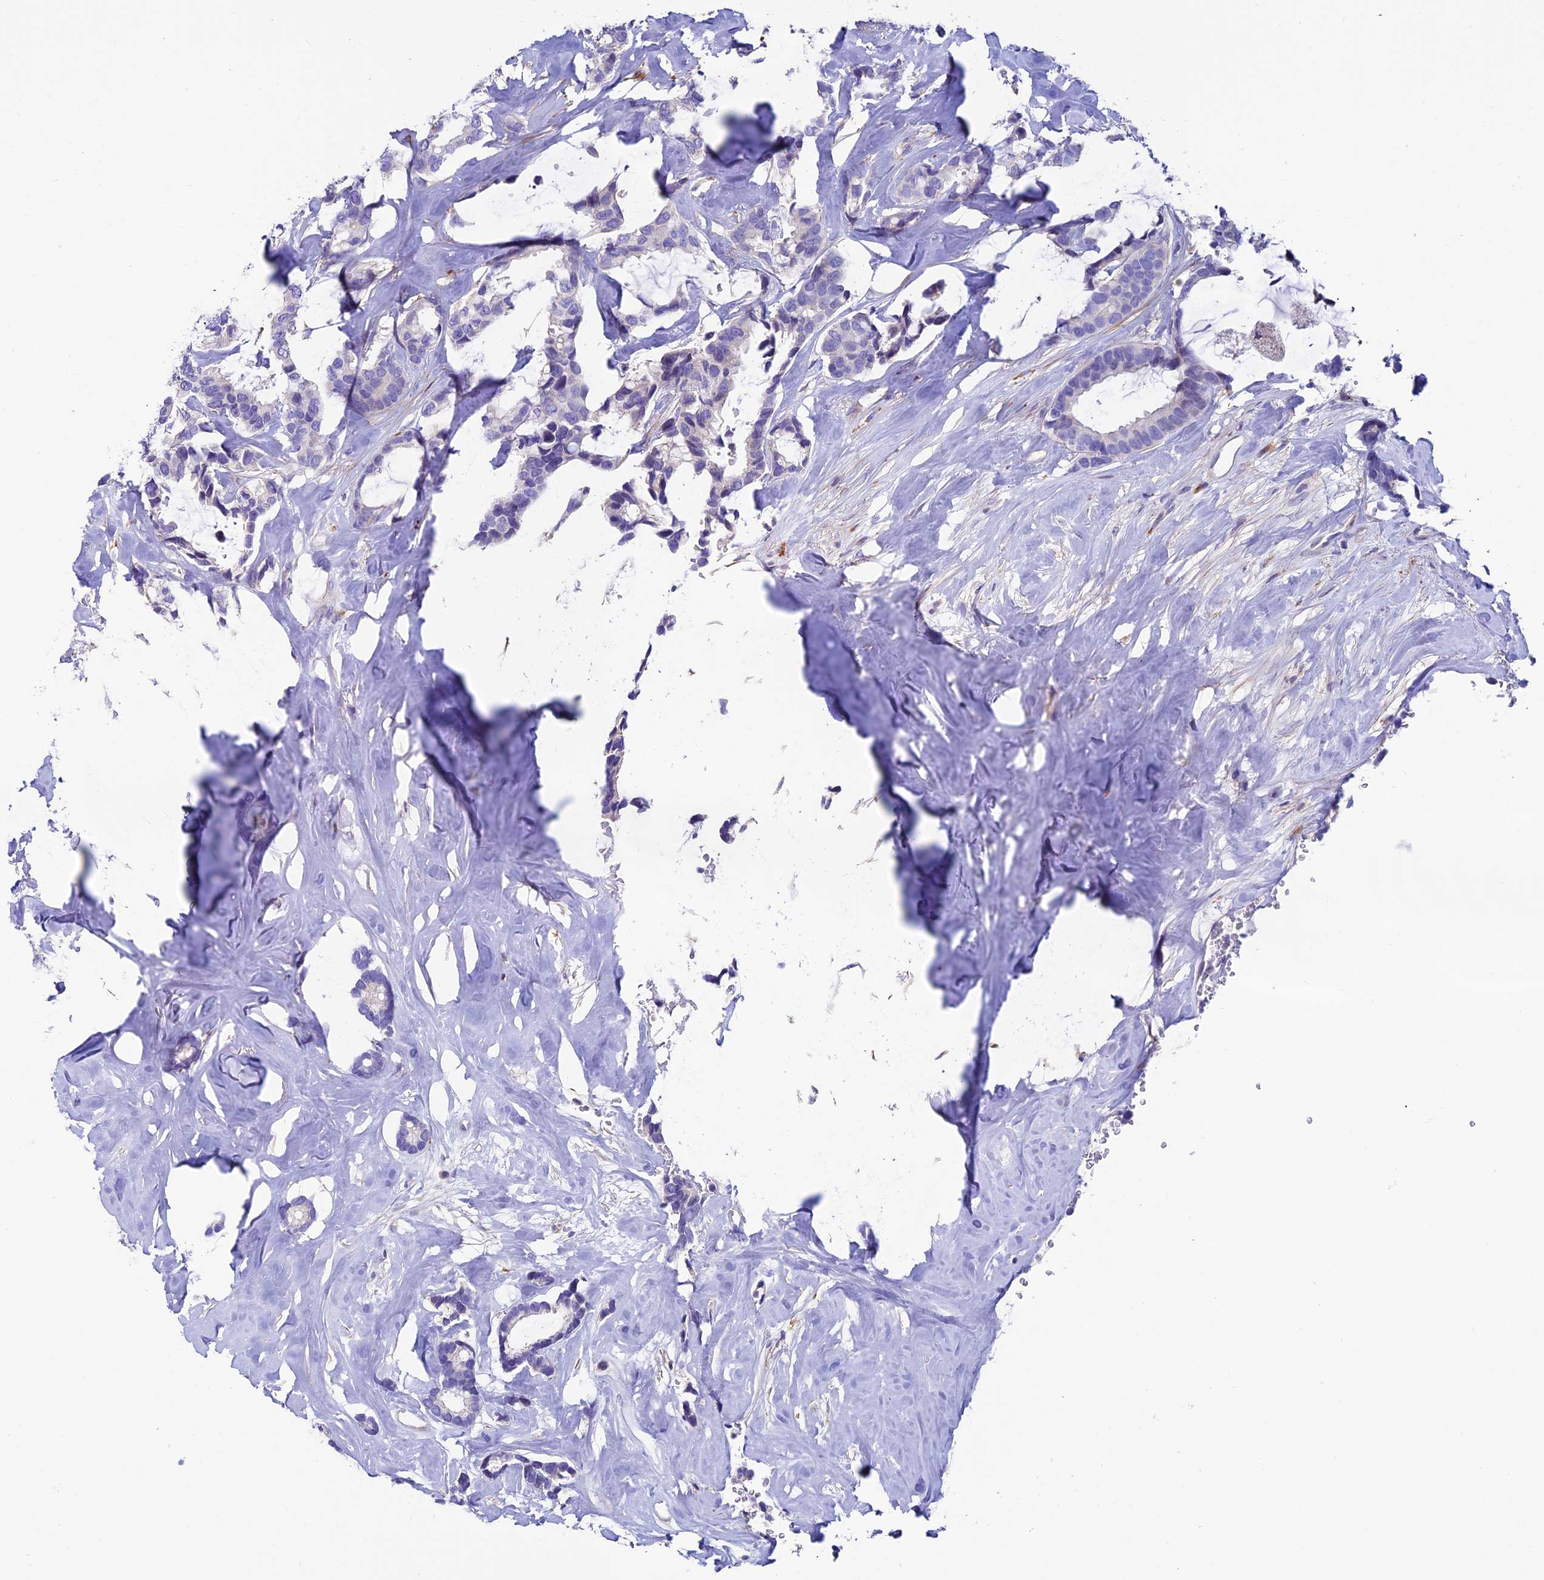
{"staining": {"intensity": "negative", "quantity": "none", "location": "none"}, "tissue": "breast cancer", "cell_type": "Tumor cells", "image_type": "cancer", "snomed": [{"axis": "morphology", "description": "Duct carcinoma"}, {"axis": "topography", "description": "Breast"}], "caption": "Immunohistochemistry (IHC) of human breast cancer (infiltrating ductal carcinoma) reveals no expression in tumor cells. The staining was performed using DAB to visualize the protein expression in brown, while the nuclei were stained in blue with hematoxylin (Magnification: 20x).", "gene": "FAM178B", "patient": {"sex": "female", "age": 87}}